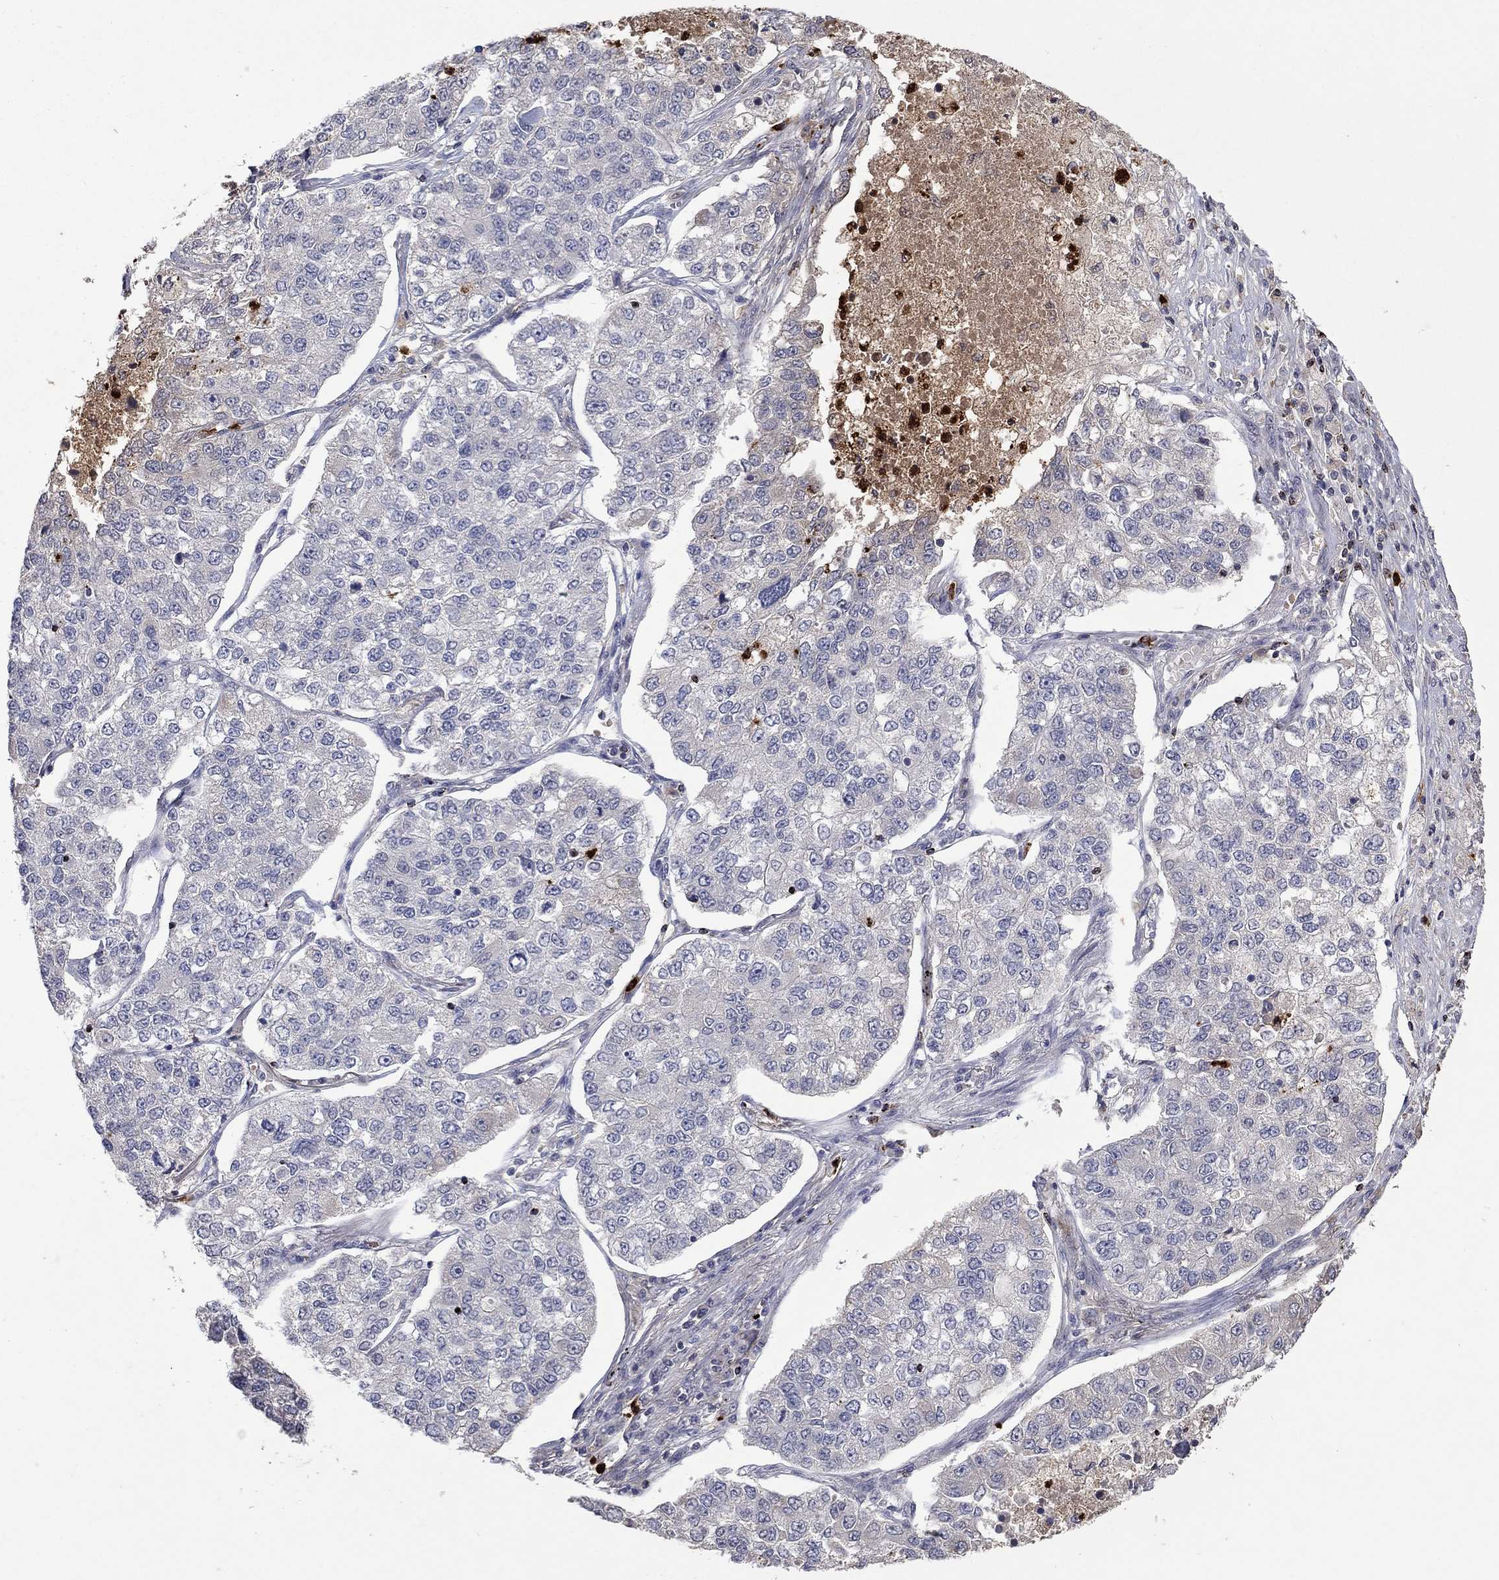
{"staining": {"intensity": "negative", "quantity": "none", "location": "none"}, "tissue": "lung cancer", "cell_type": "Tumor cells", "image_type": "cancer", "snomed": [{"axis": "morphology", "description": "Adenocarcinoma, NOS"}, {"axis": "topography", "description": "Lung"}], "caption": "There is no significant positivity in tumor cells of adenocarcinoma (lung).", "gene": "CCL5", "patient": {"sex": "male", "age": 49}}